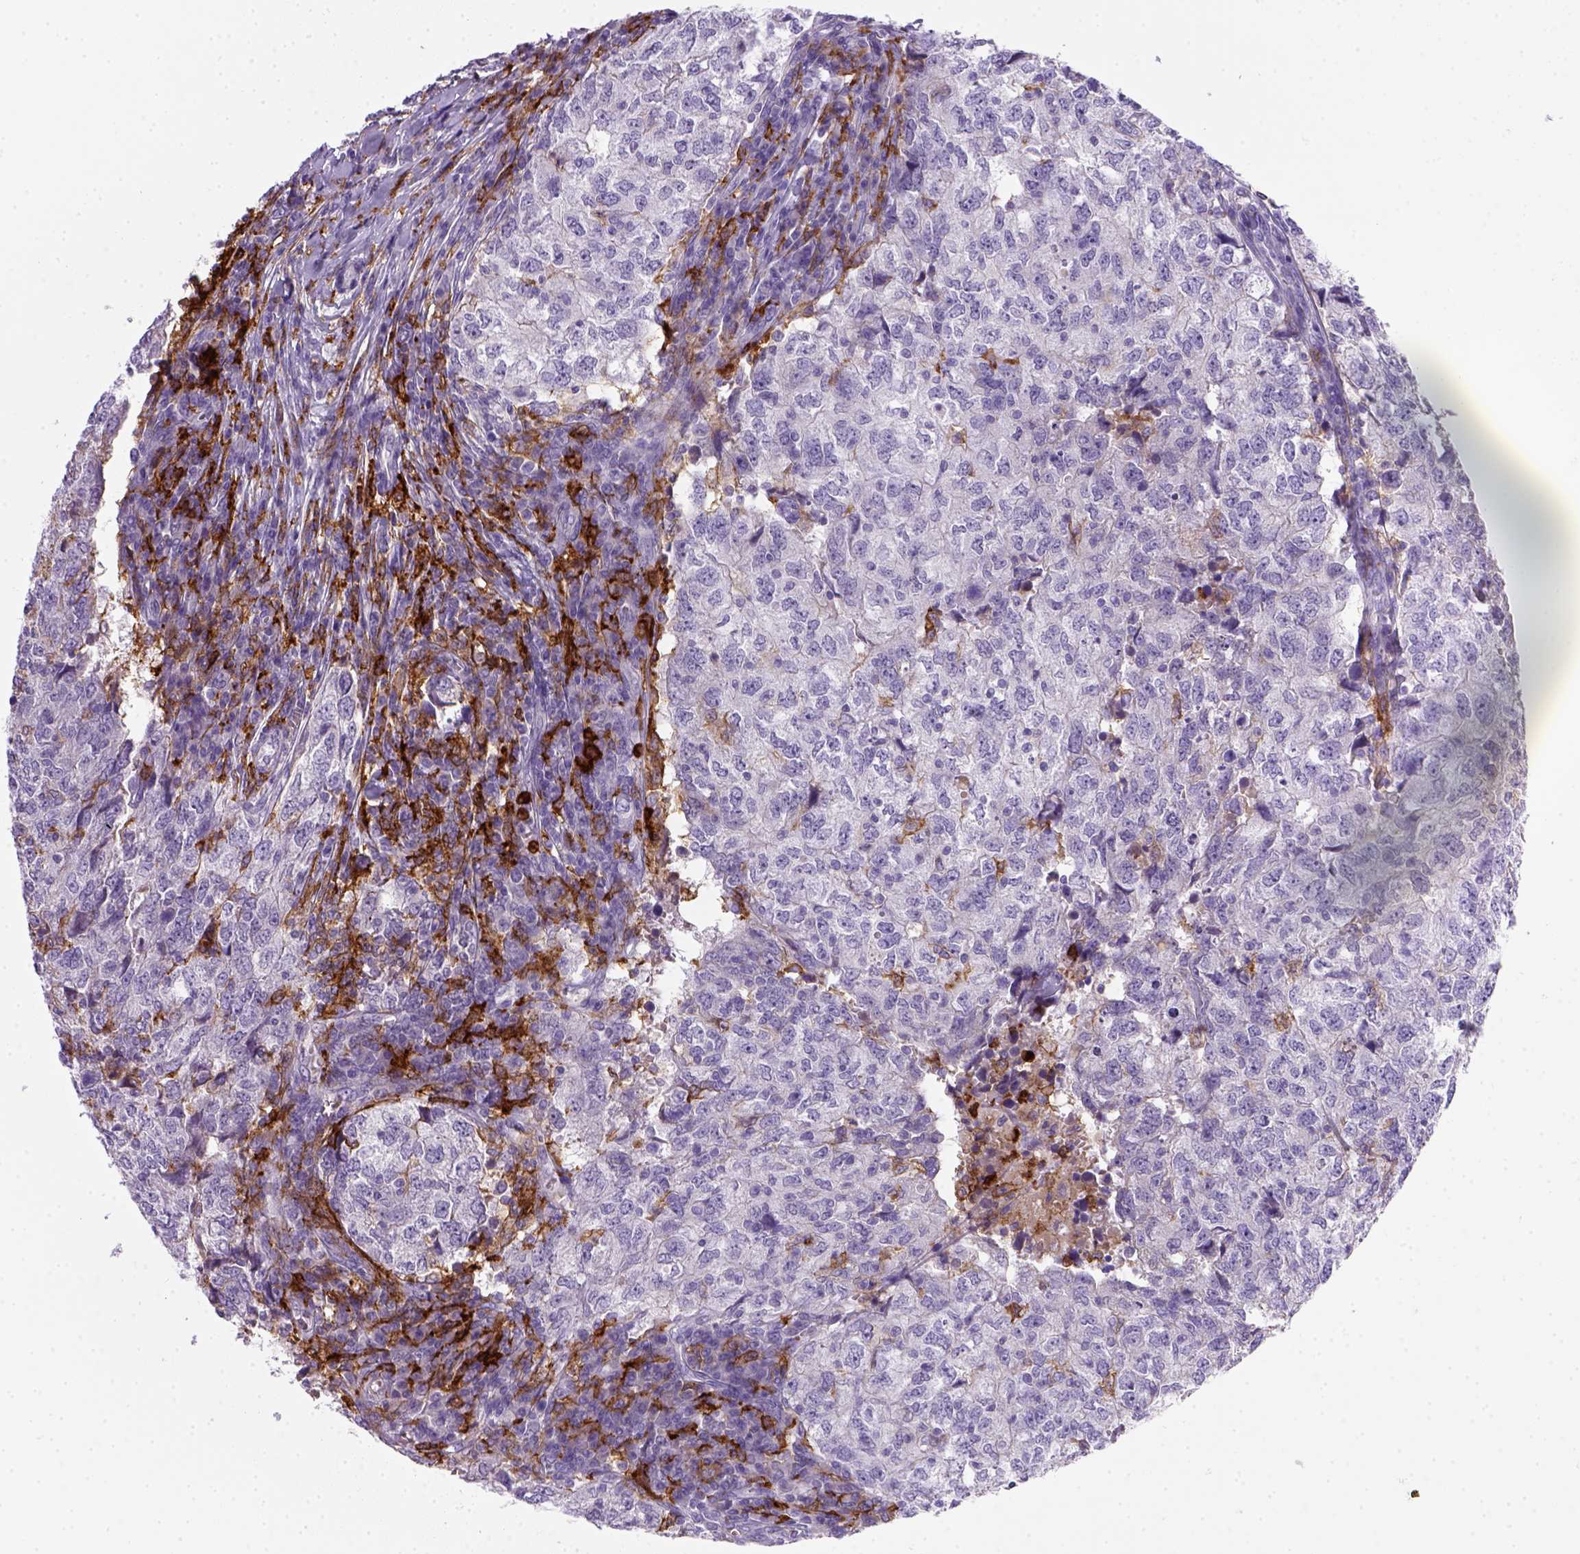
{"staining": {"intensity": "negative", "quantity": "none", "location": "none"}, "tissue": "breast cancer", "cell_type": "Tumor cells", "image_type": "cancer", "snomed": [{"axis": "morphology", "description": "Duct carcinoma"}, {"axis": "topography", "description": "Breast"}], "caption": "An IHC histopathology image of breast invasive ductal carcinoma is shown. There is no staining in tumor cells of breast invasive ductal carcinoma.", "gene": "CD14", "patient": {"sex": "female", "age": 30}}